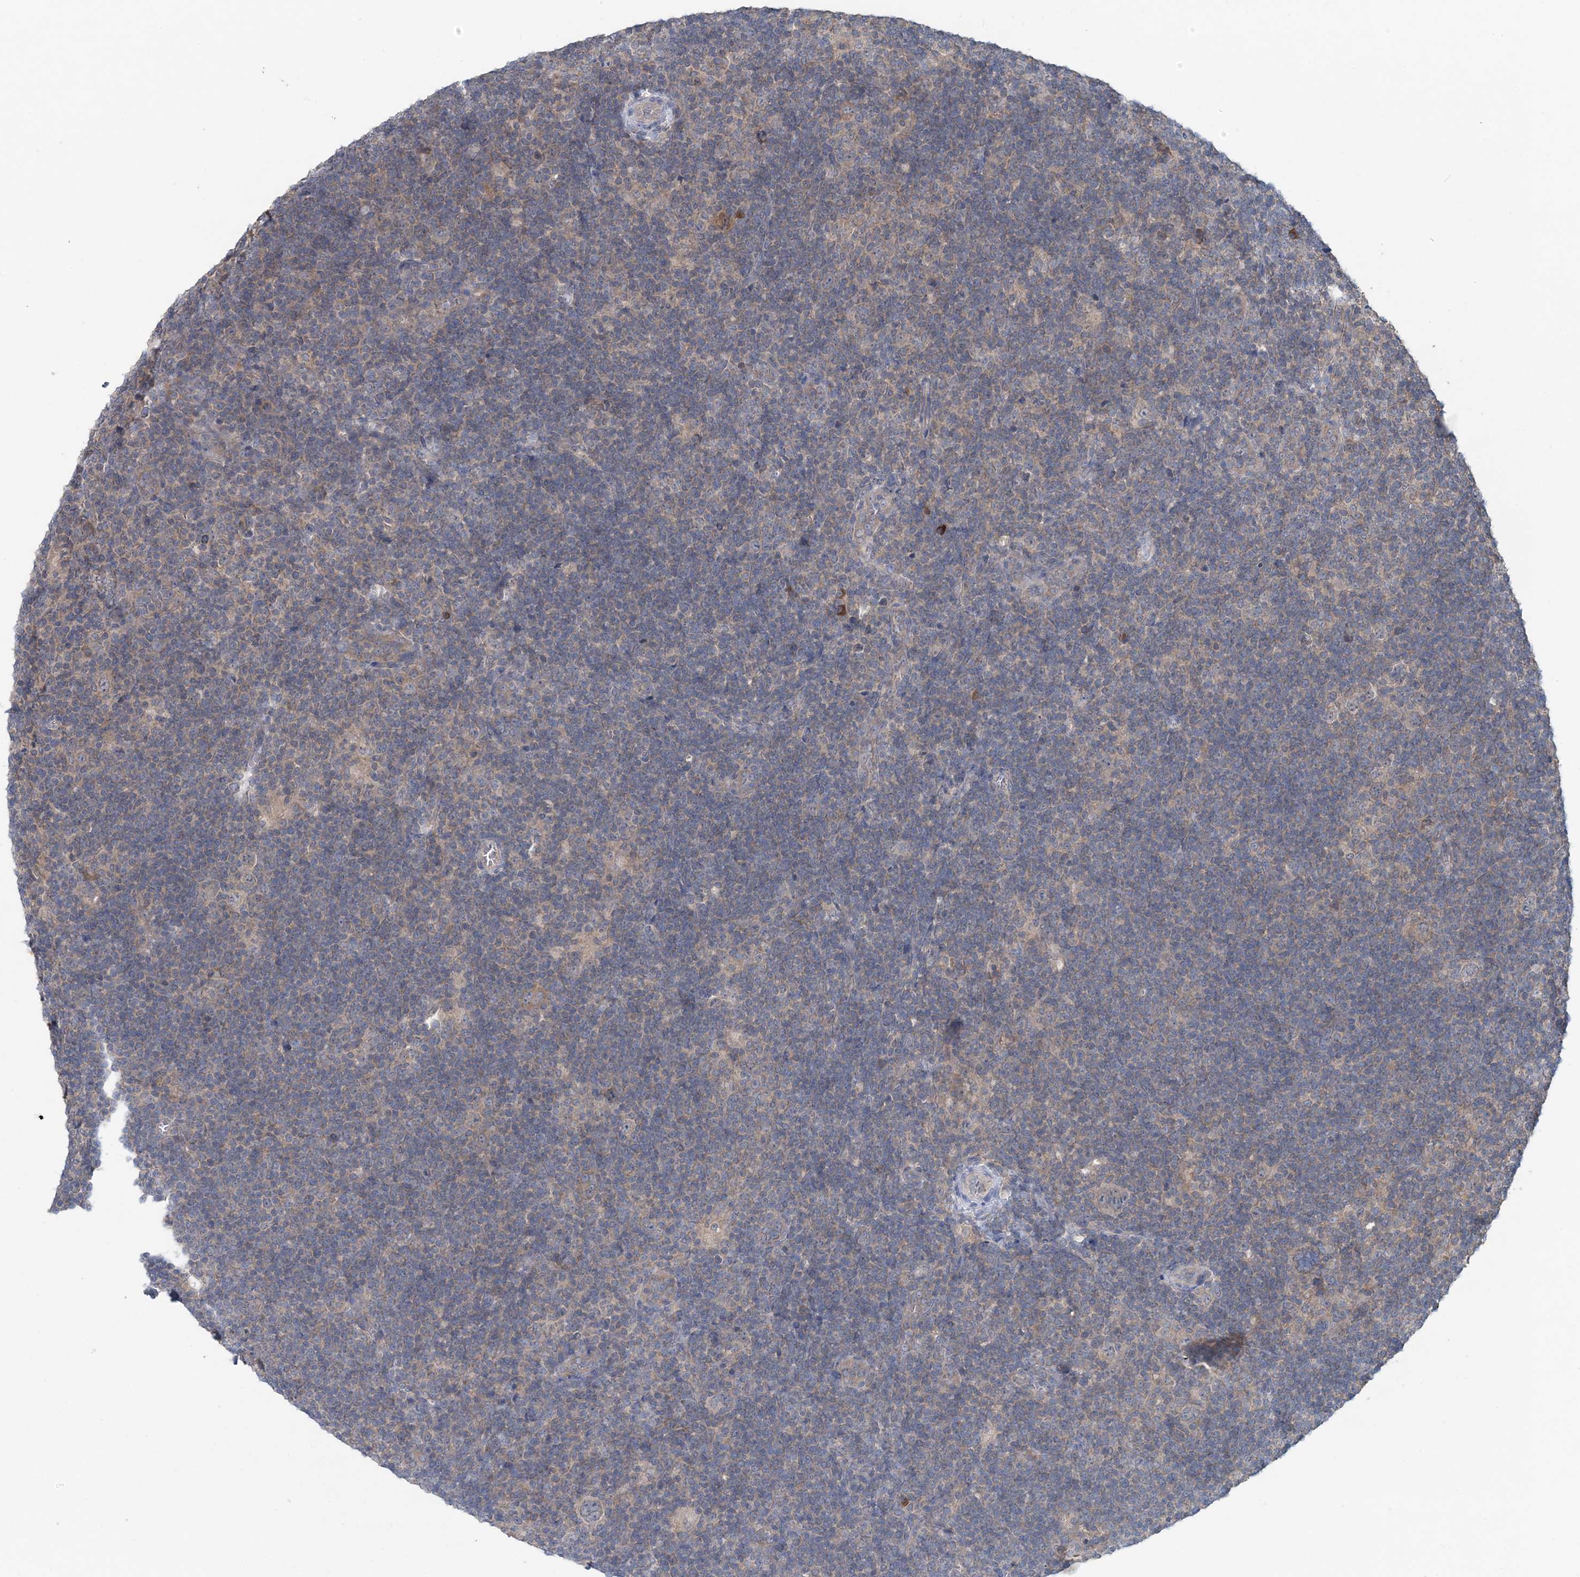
{"staining": {"intensity": "moderate", "quantity": "<25%", "location": "cytoplasmic/membranous"}, "tissue": "lymphoma", "cell_type": "Tumor cells", "image_type": "cancer", "snomed": [{"axis": "morphology", "description": "Hodgkin's disease, NOS"}, {"axis": "topography", "description": "Lymph node"}], "caption": "The micrograph shows a brown stain indicating the presence of a protein in the cytoplasmic/membranous of tumor cells in lymphoma.", "gene": "RNF25", "patient": {"sex": "female", "age": 57}}